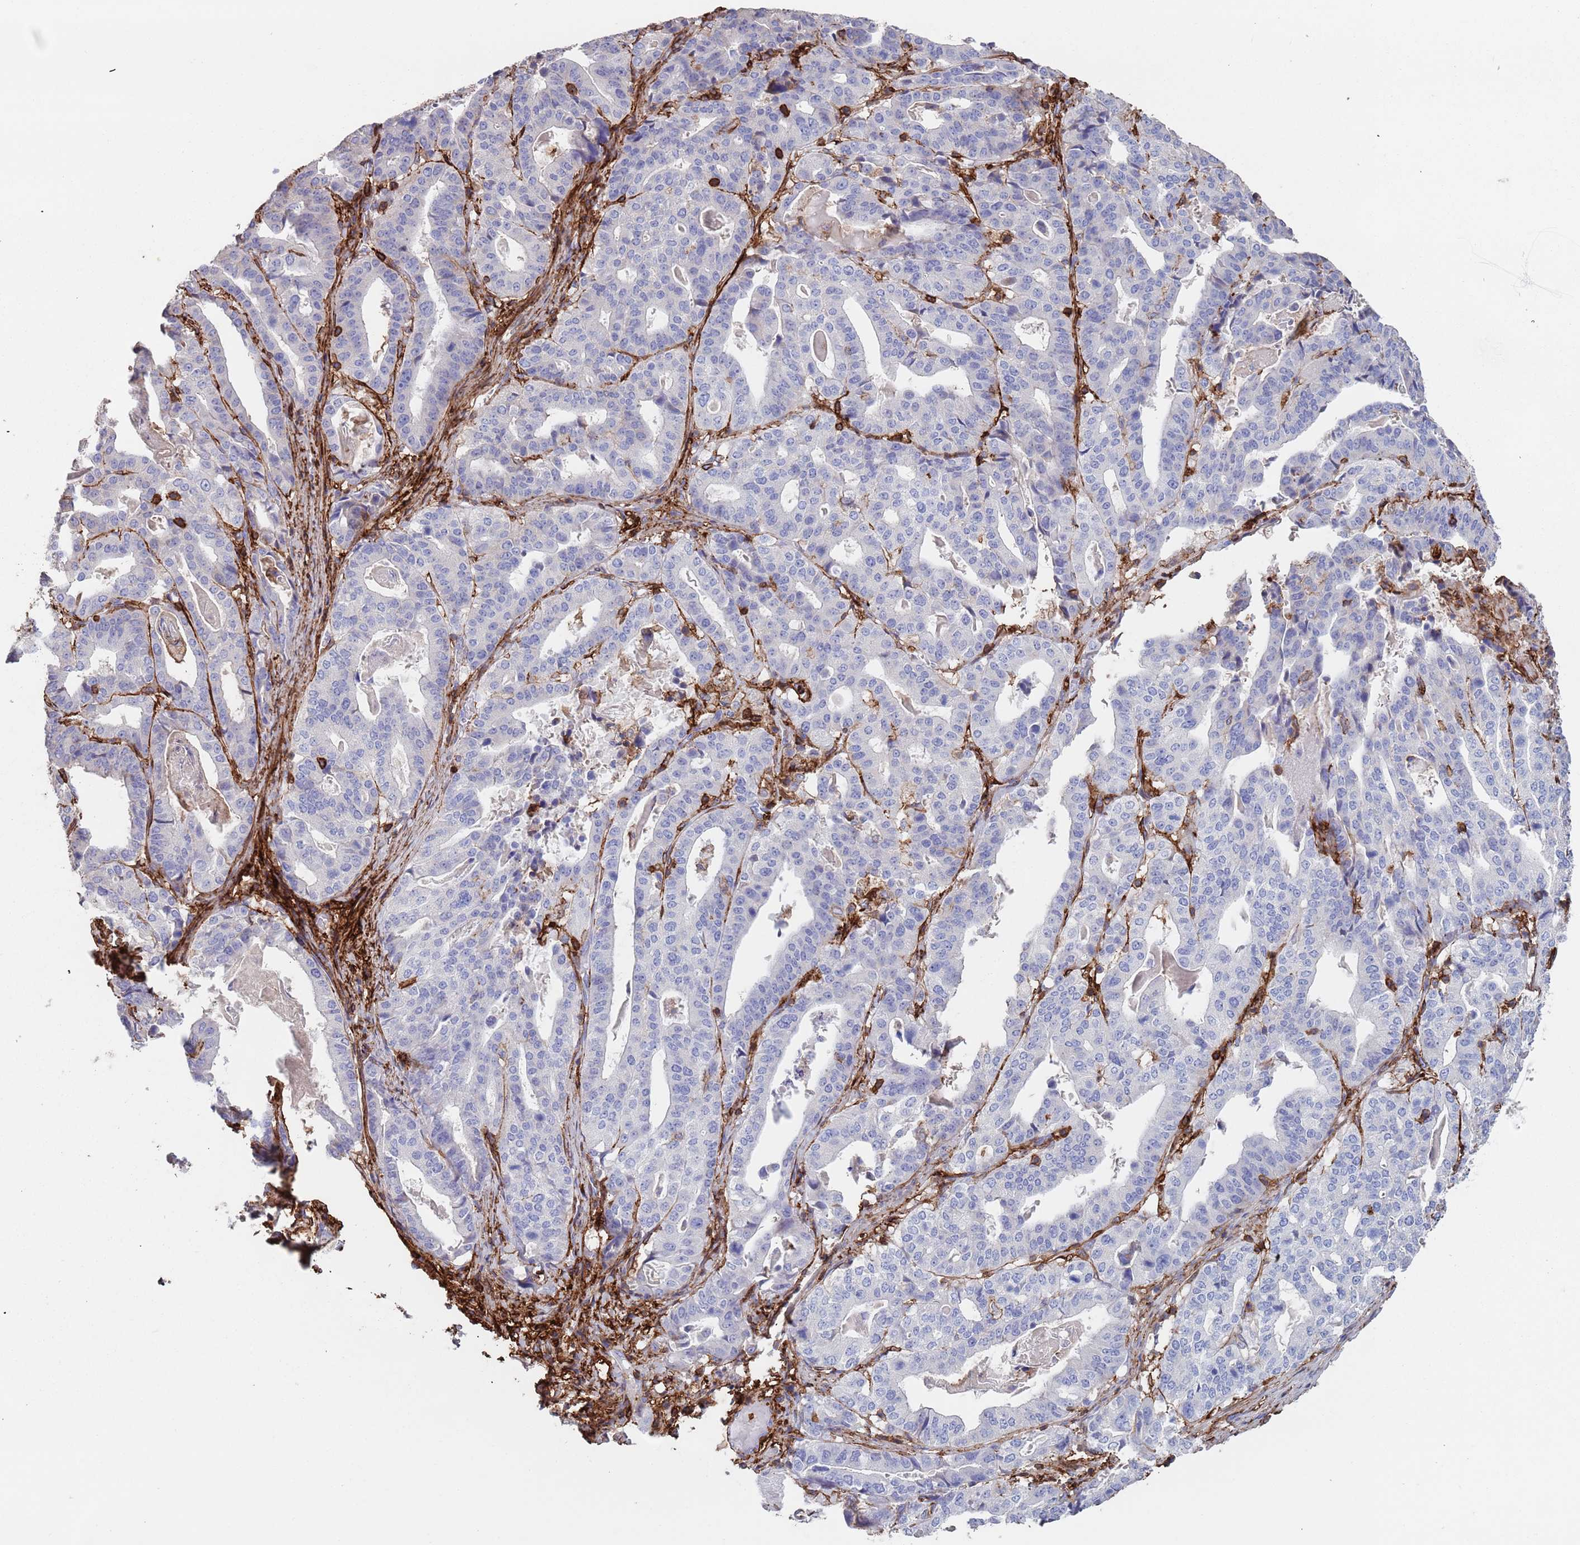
{"staining": {"intensity": "negative", "quantity": "none", "location": "none"}, "tissue": "stomach cancer", "cell_type": "Tumor cells", "image_type": "cancer", "snomed": [{"axis": "morphology", "description": "Adenocarcinoma, NOS"}, {"axis": "topography", "description": "Stomach"}], "caption": "Image shows no protein positivity in tumor cells of adenocarcinoma (stomach) tissue. Brightfield microscopy of immunohistochemistry (IHC) stained with DAB (3,3'-diaminobenzidine) (brown) and hematoxylin (blue), captured at high magnification.", "gene": "RNF144A", "patient": {"sex": "male", "age": 48}}